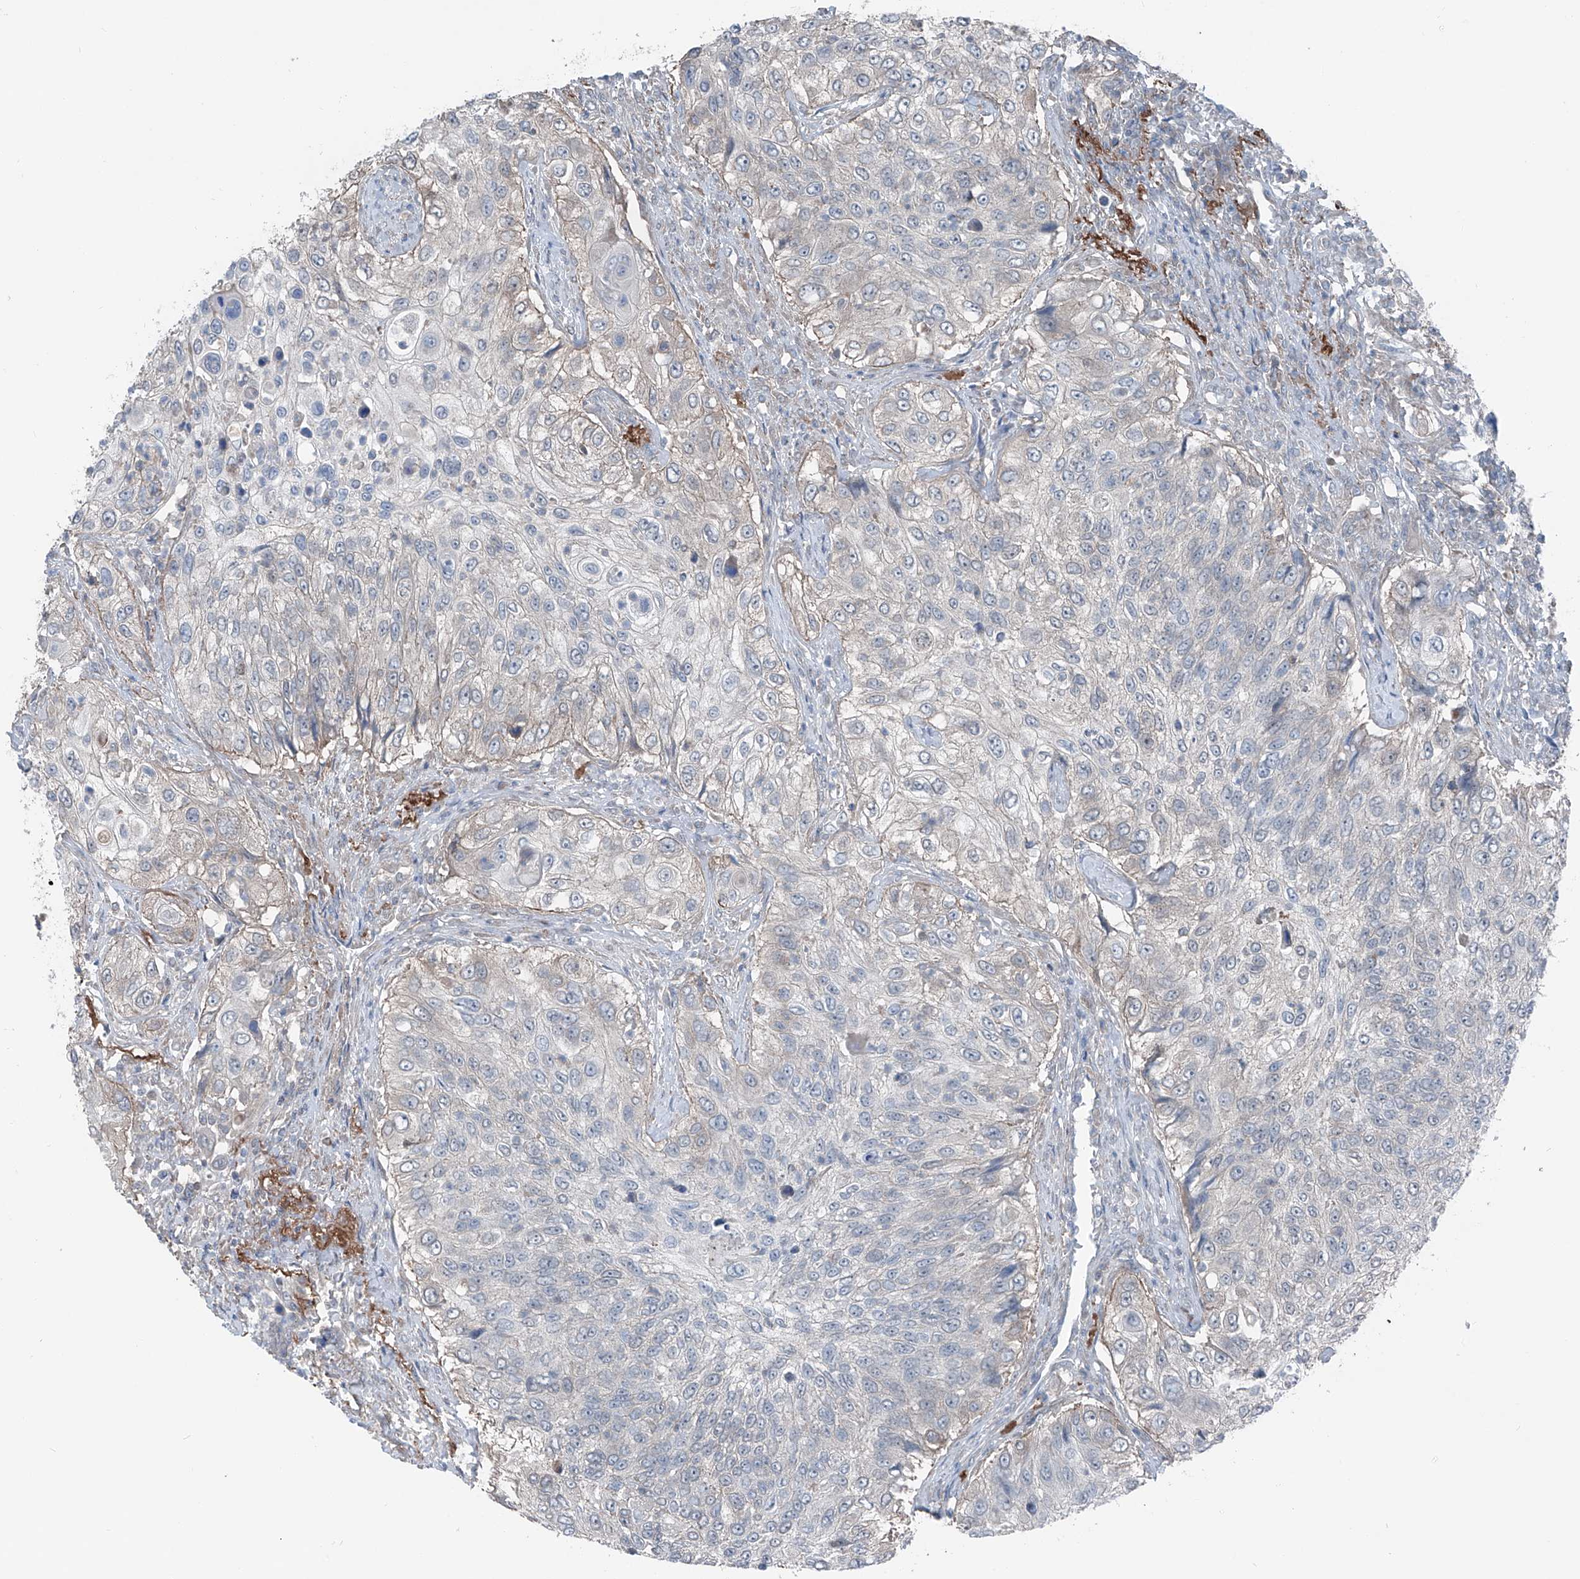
{"staining": {"intensity": "negative", "quantity": "none", "location": "none"}, "tissue": "urothelial cancer", "cell_type": "Tumor cells", "image_type": "cancer", "snomed": [{"axis": "morphology", "description": "Urothelial carcinoma, High grade"}, {"axis": "topography", "description": "Urinary bladder"}], "caption": "Image shows no protein staining in tumor cells of urothelial cancer tissue. Brightfield microscopy of immunohistochemistry stained with DAB (brown) and hematoxylin (blue), captured at high magnification.", "gene": "HSPB11", "patient": {"sex": "female", "age": 60}}